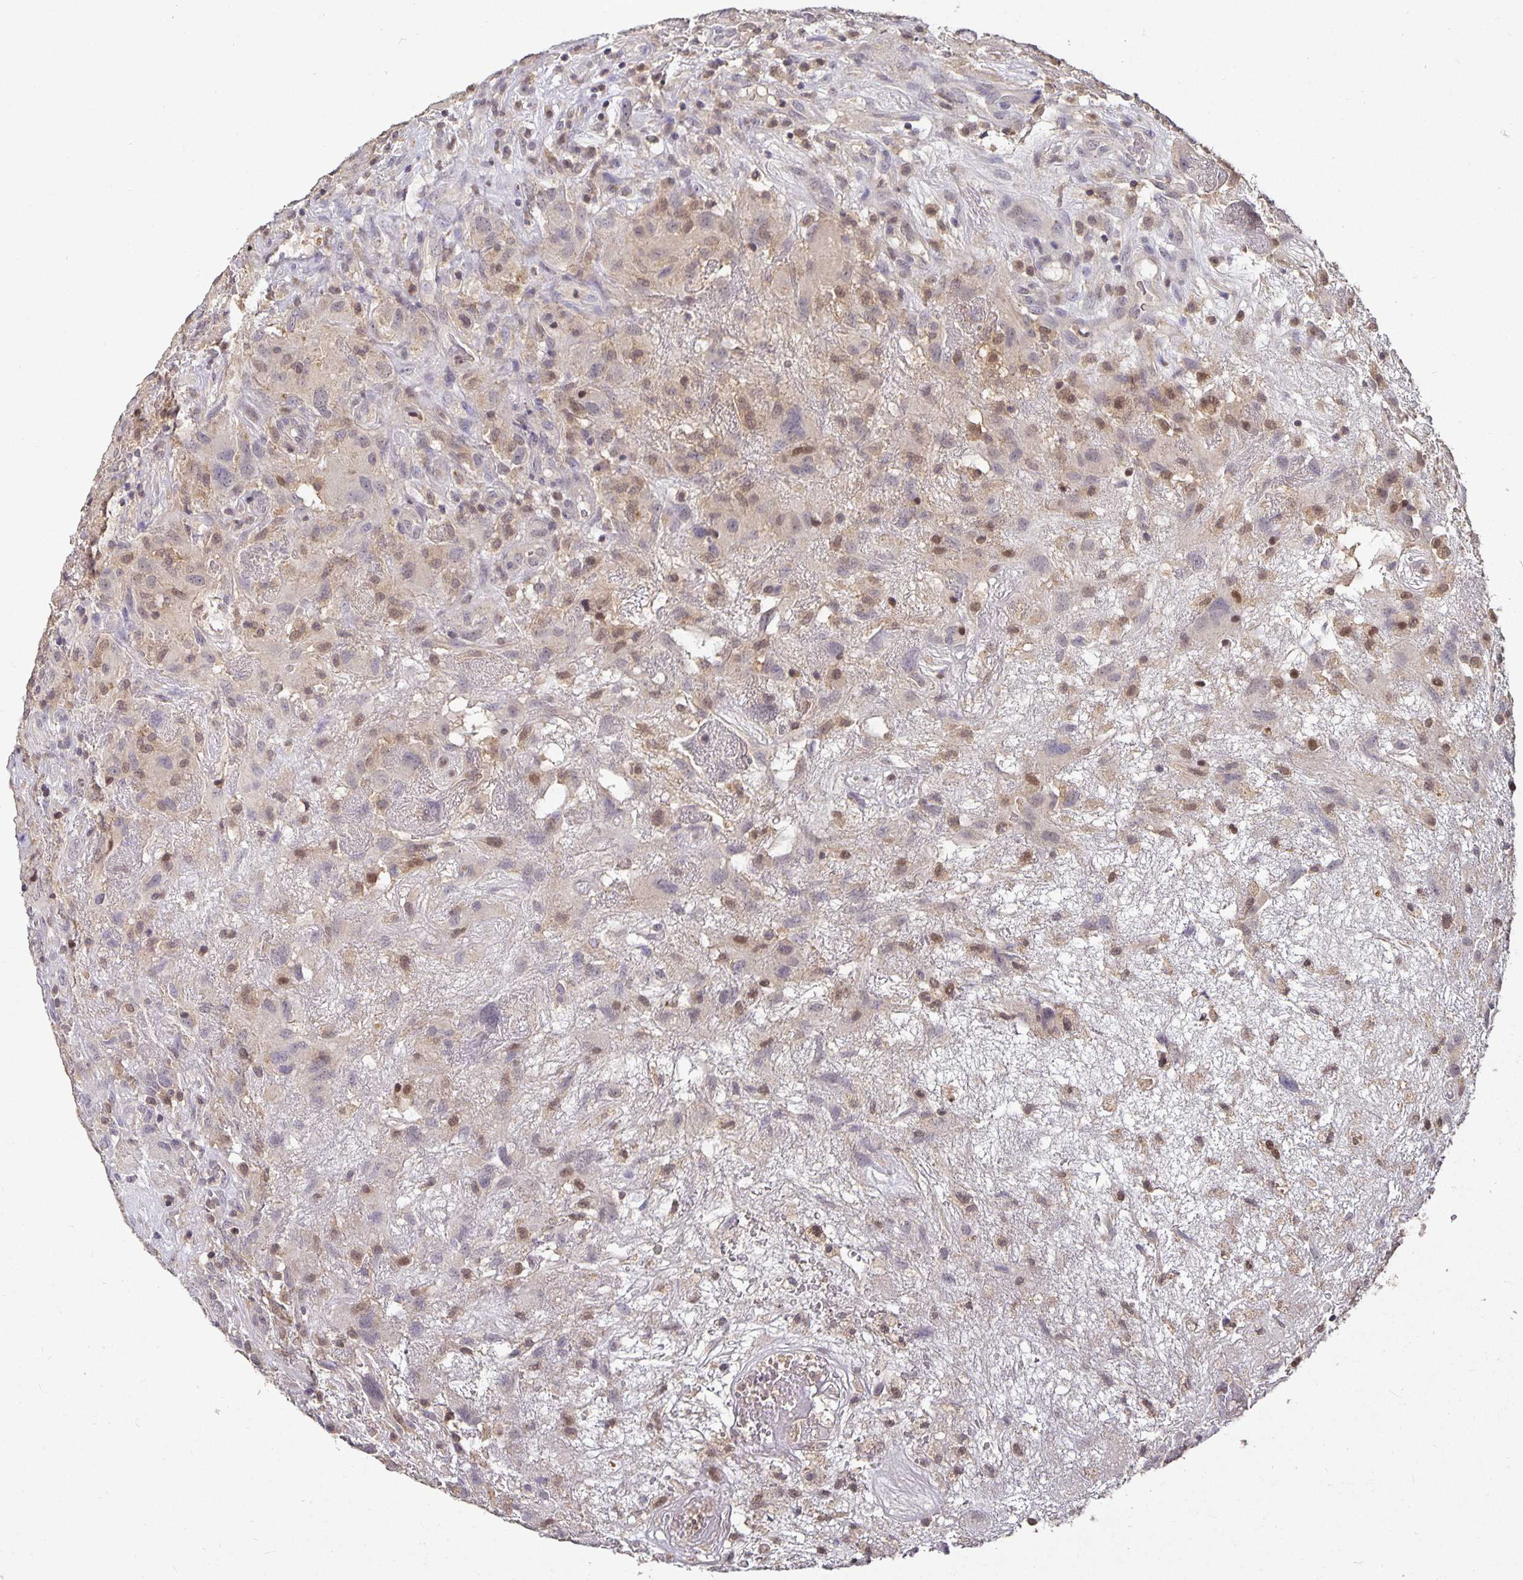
{"staining": {"intensity": "weak", "quantity": "25%-75%", "location": "nuclear"}, "tissue": "glioma", "cell_type": "Tumor cells", "image_type": "cancer", "snomed": [{"axis": "morphology", "description": "Glioma, malignant, High grade"}, {"axis": "topography", "description": "Brain"}], "caption": "Immunohistochemistry histopathology image of neoplastic tissue: human glioma stained using immunohistochemistry (IHC) shows low levels of weak protein expression localized specifically in the nuclear of tumor cells, appearing as a nuclear brown color.", "gene": "HEPN1", "patient": {"sex": "male", "age": 46}}